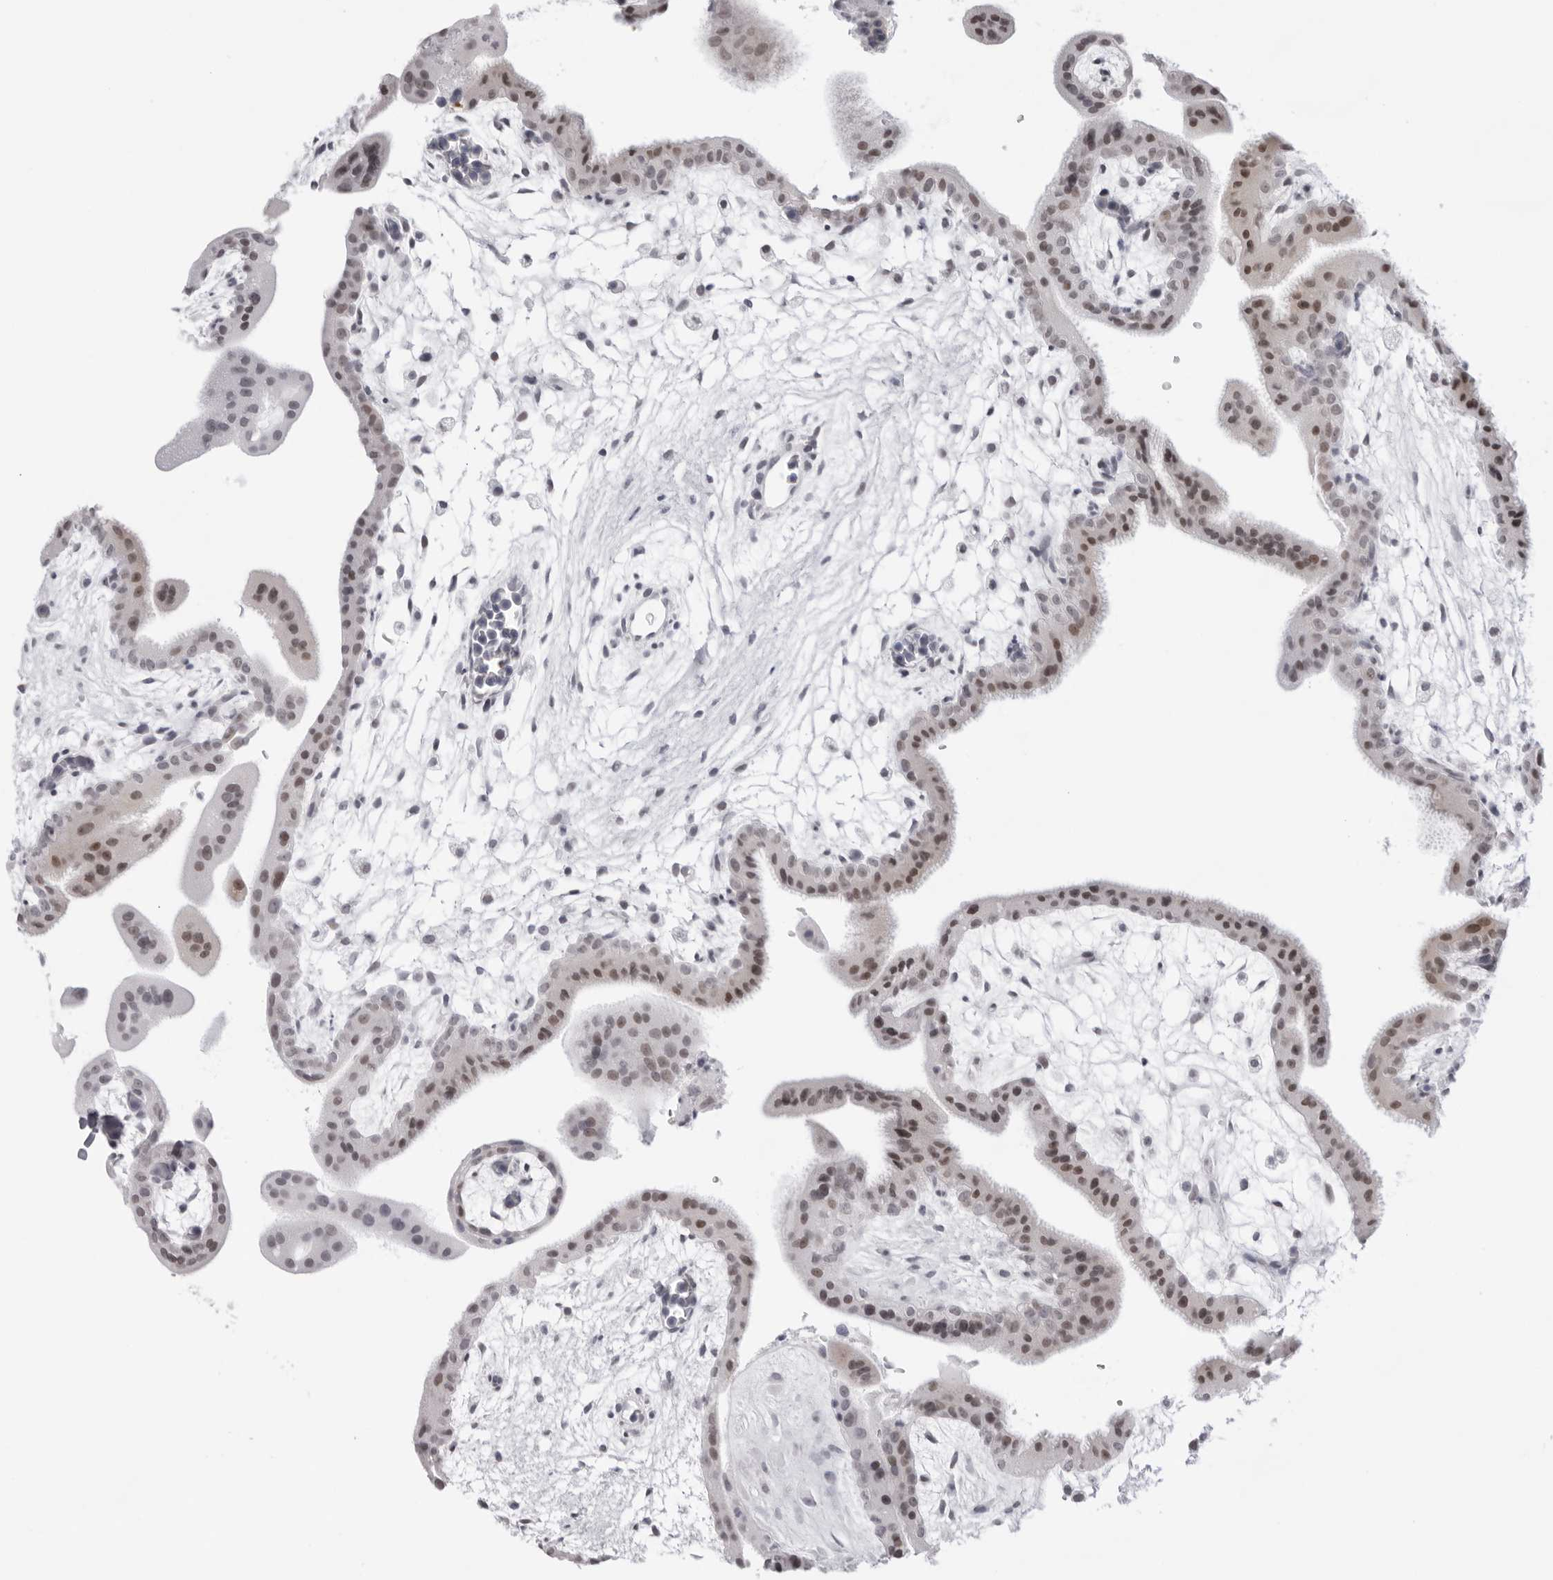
{"staining": {"intensity": "weak", "quantity": "<25%", "location": "nuclear"}, "tissue": "placenta", "cell_type": "Decidual cells", "image_type": "normal", "snomed": [{"axis": "morphology", "description": "Normal tissue, NOS"}, {"axis": "topography", "description": "Placenta"}], "caption": "The histopathology image exhibits no staining of decidual cells in unremarkable placenta. The staining is performed using DAB brown chromogen with nuclei counter-stained in using hematoxylin.", "gene": "KLK12", "patient": {"sex": "female", "age": 35}}